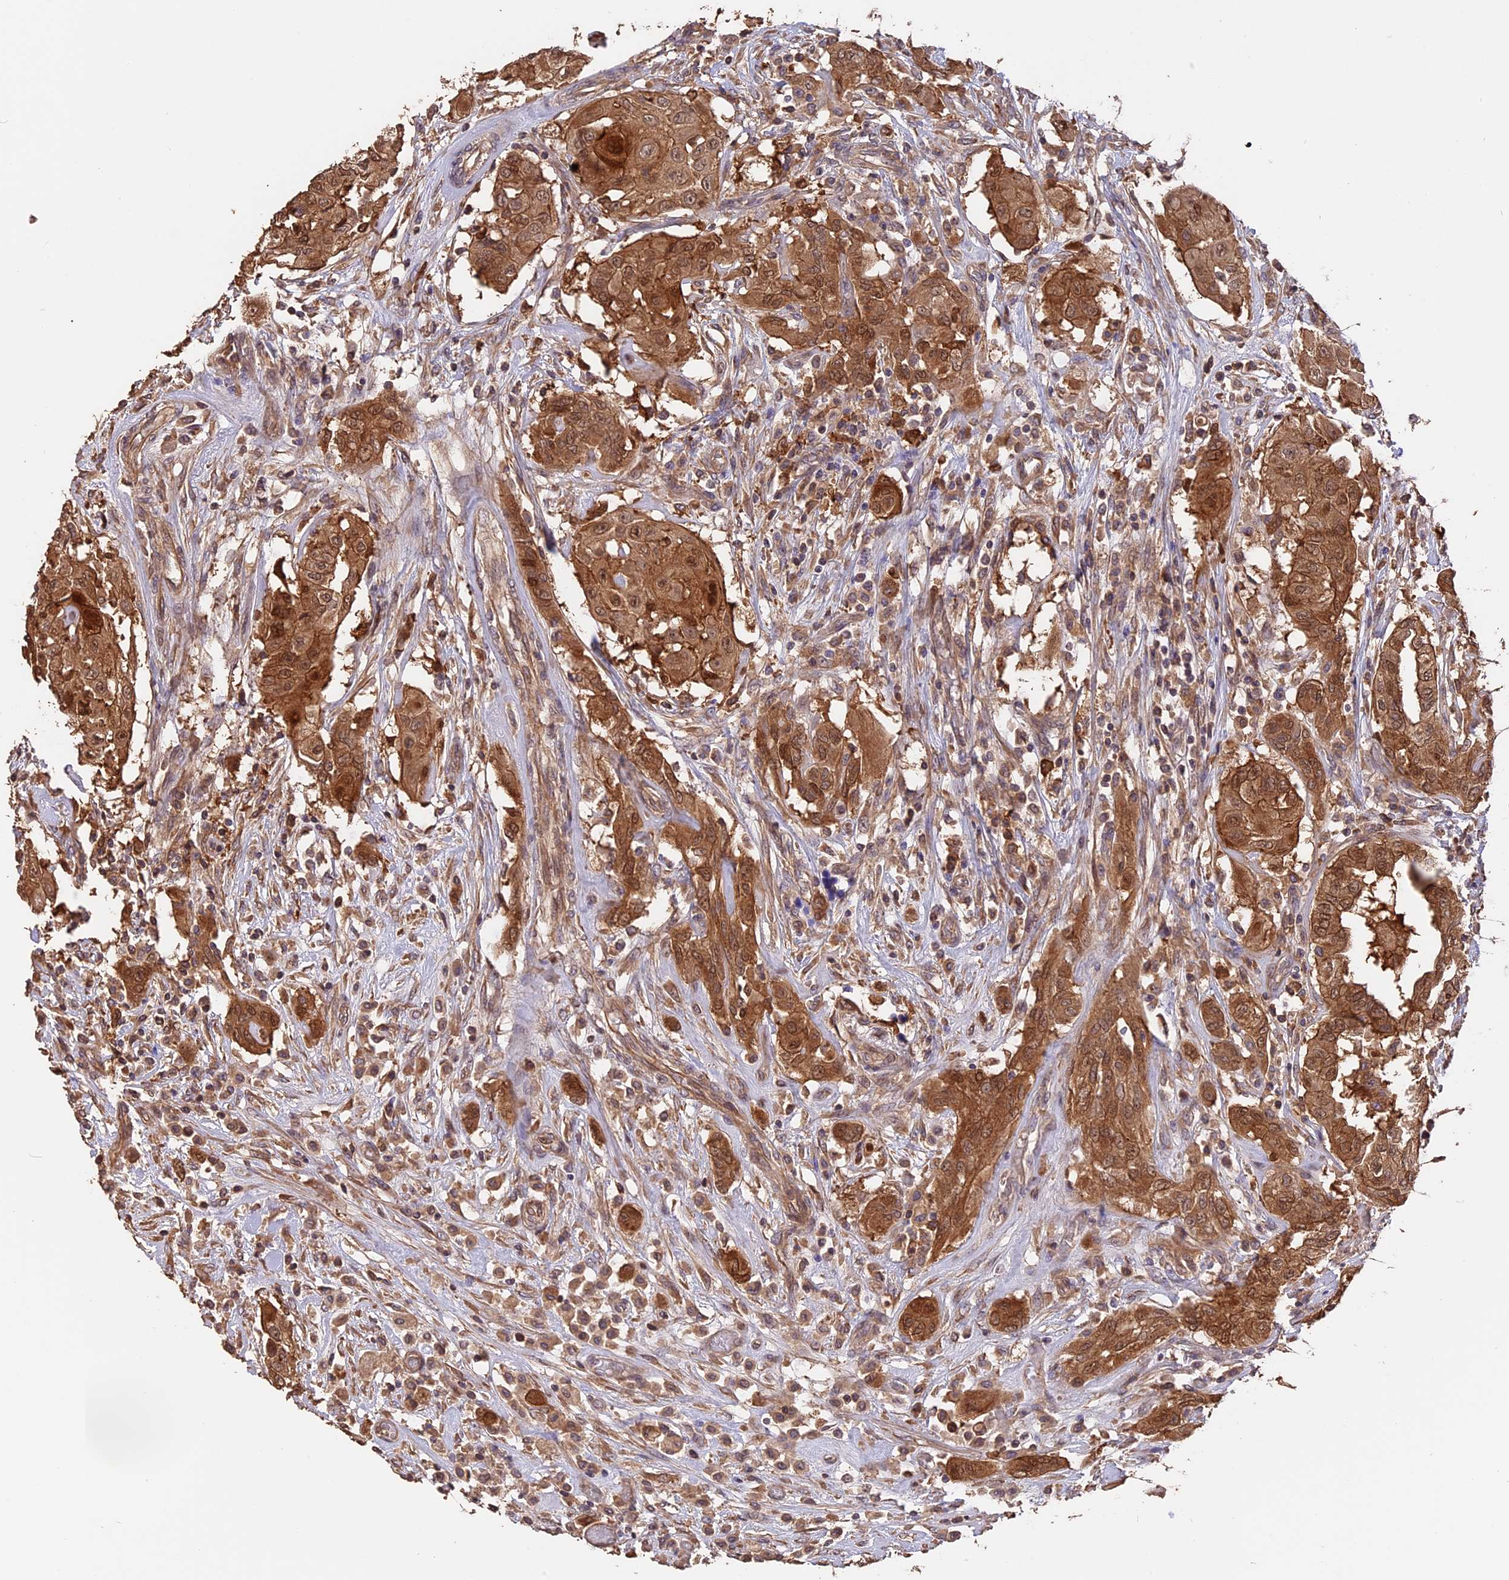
{"staining": {"intensity": "moderate", "quantity": ">75%", "location": "cytoplasmic/membranous,nuclear"}, "tissue": "thyroid cancer", "cell_type": "Tumor cells", "image_type": "cancer", "snomed": [{"axis": "morphology", "description": "Papillary adenocarcinoma, NOS"}, {"axis": "topography", "description": "Thyroid gland"}], "caption": "Human thyroid cancer stained with a protein marker exhibits moderate staining in tumor cells.", "gene": "RASAL1", "patient": {"sex": "female", "age": 59}}